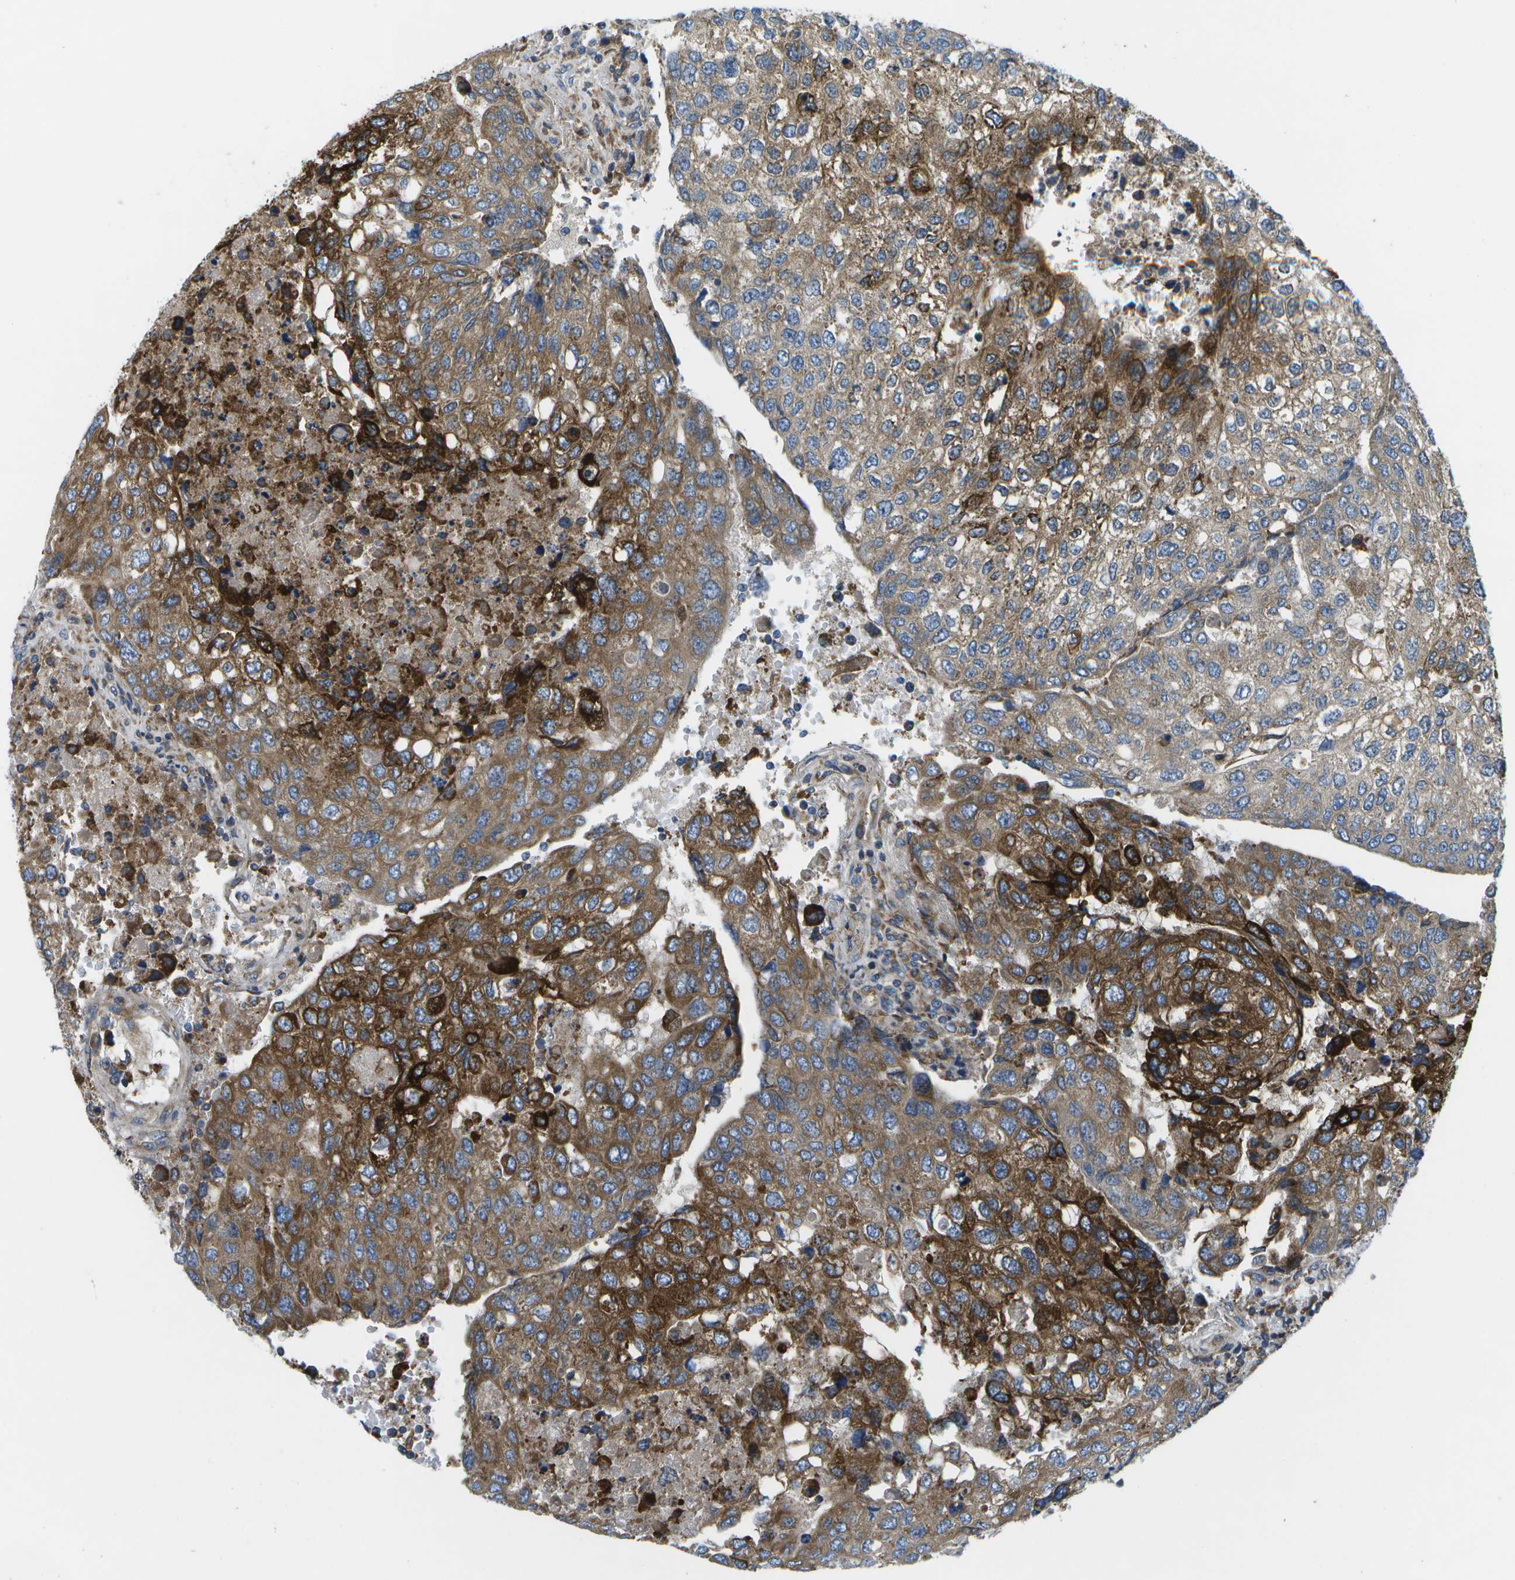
{"staining": {"intensity": "strong", "quantity": ">75%", "location": "cytoplasmic/membranous"}, "tissue": "urothelial cancer", "cell_type": "Tumor cells", "image_type": "cancer", "snomed": [{"axis": "morphology", "description": "Urothelial carcinoma, High grade"}, {"axis": "topography", "description": "Lymph node"}, {"axis": "topography", "description": "Urinary bladder"}], "caption": "There is high levels of strong cytoplasmic/membranous positivity in tumor cells of high-grade urothelial carcinoma, as demonstrated by immunohistochemical staining (brown color).", "gene": "GDF5", "patient": {"sex": "male", "age": 51}}